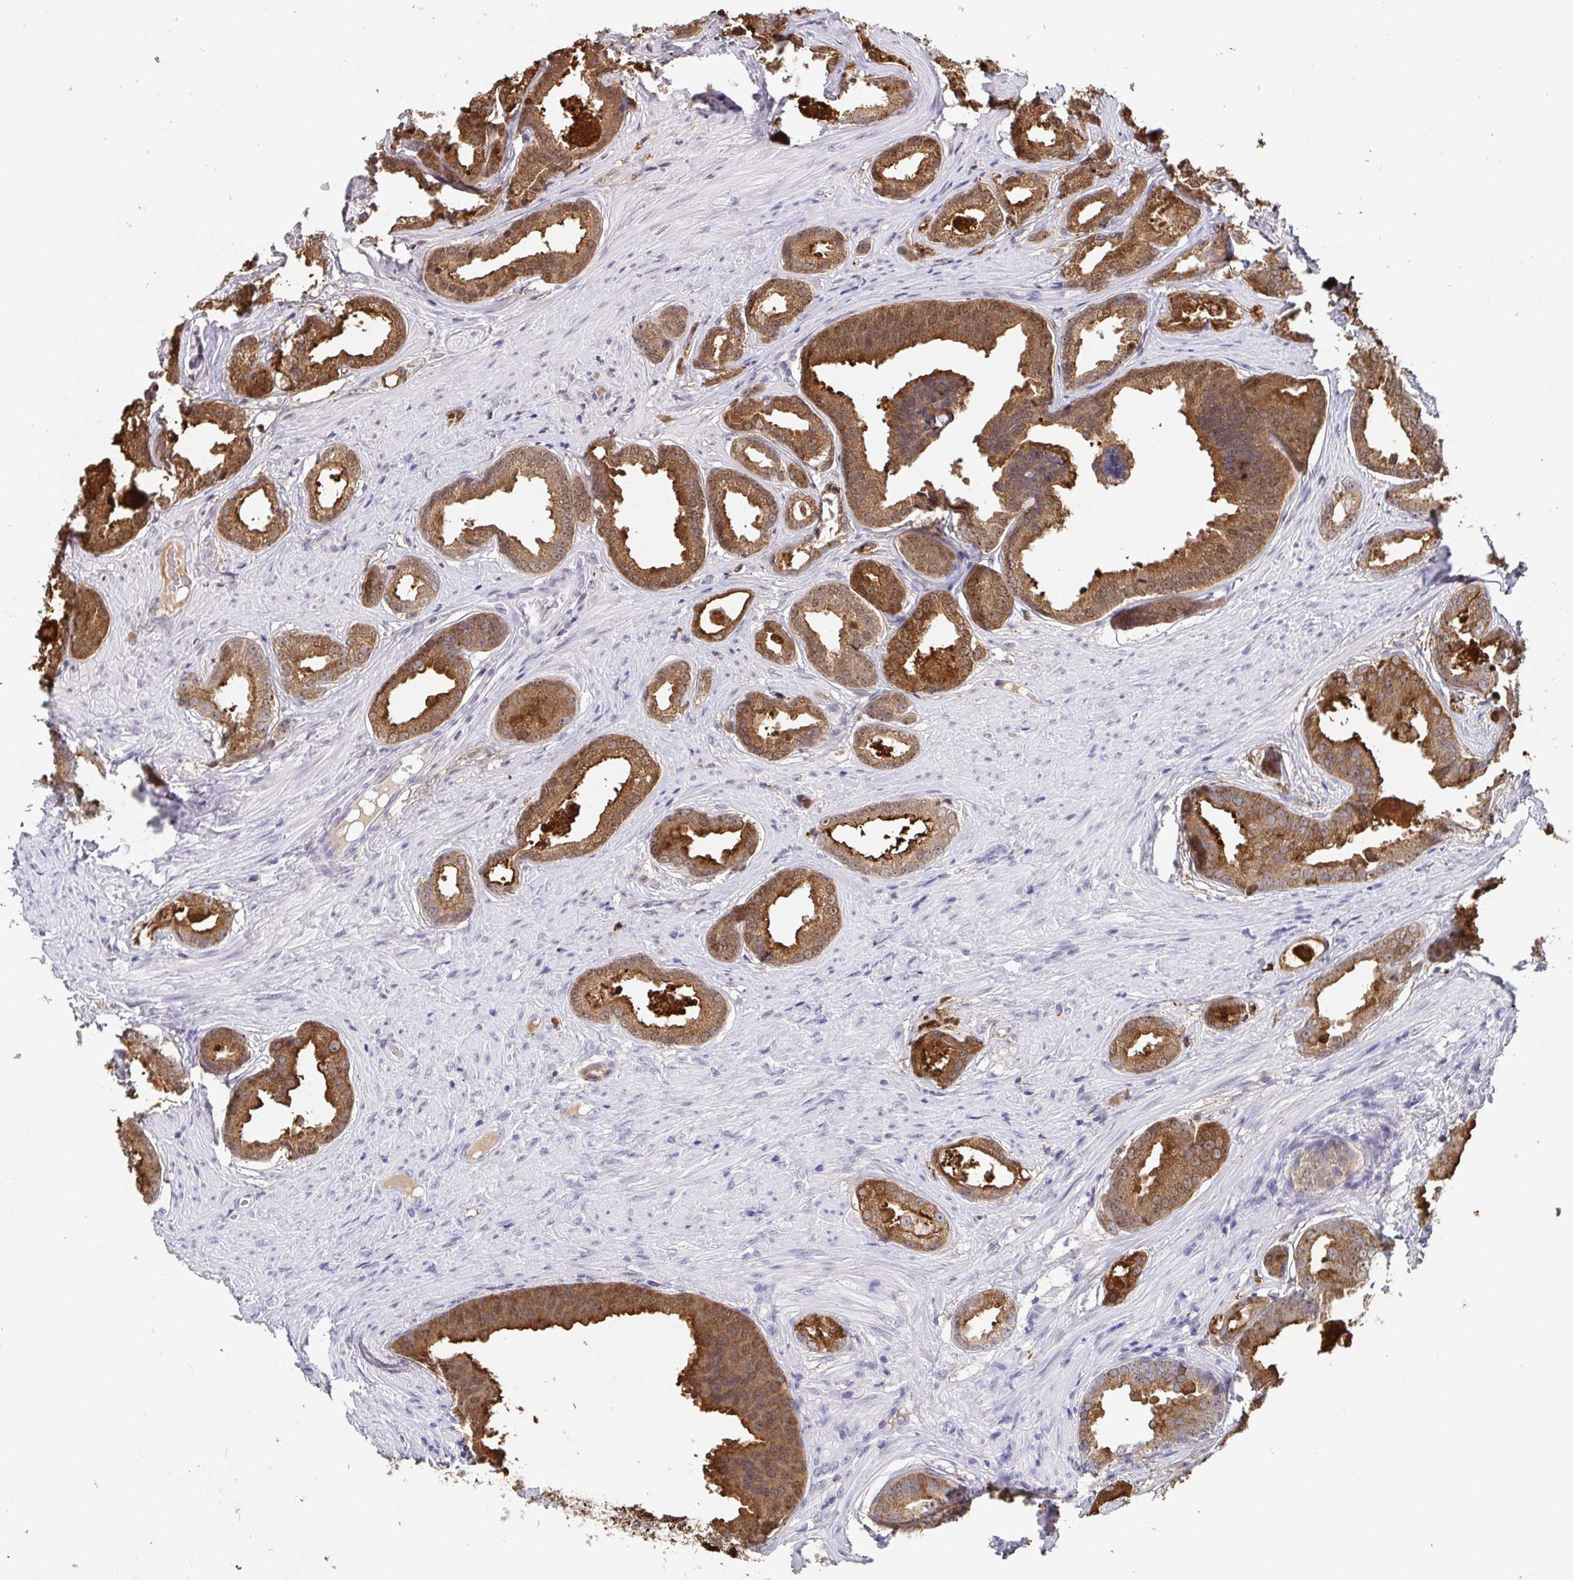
{"staining": {"intensity": "strong", "quantity": ">75%", "location": "cytoplasmic/membranous"}, "tissue": "prostate cancer", "cell_type": "Tumor cells", "image_type": "cancer", "snomed": [{"axis": "morphology", "description": "Adenocarcinoma, Low grade"}, {"axis": "topography", "description": "Prostate"}], "caption": "Tumor cells reveal strong cytoplasmic/membranous staining in approximately >75% of cells in prostate cancer.", "gene": "WDR72", "patient": {"sex": "male", "age": 65}}